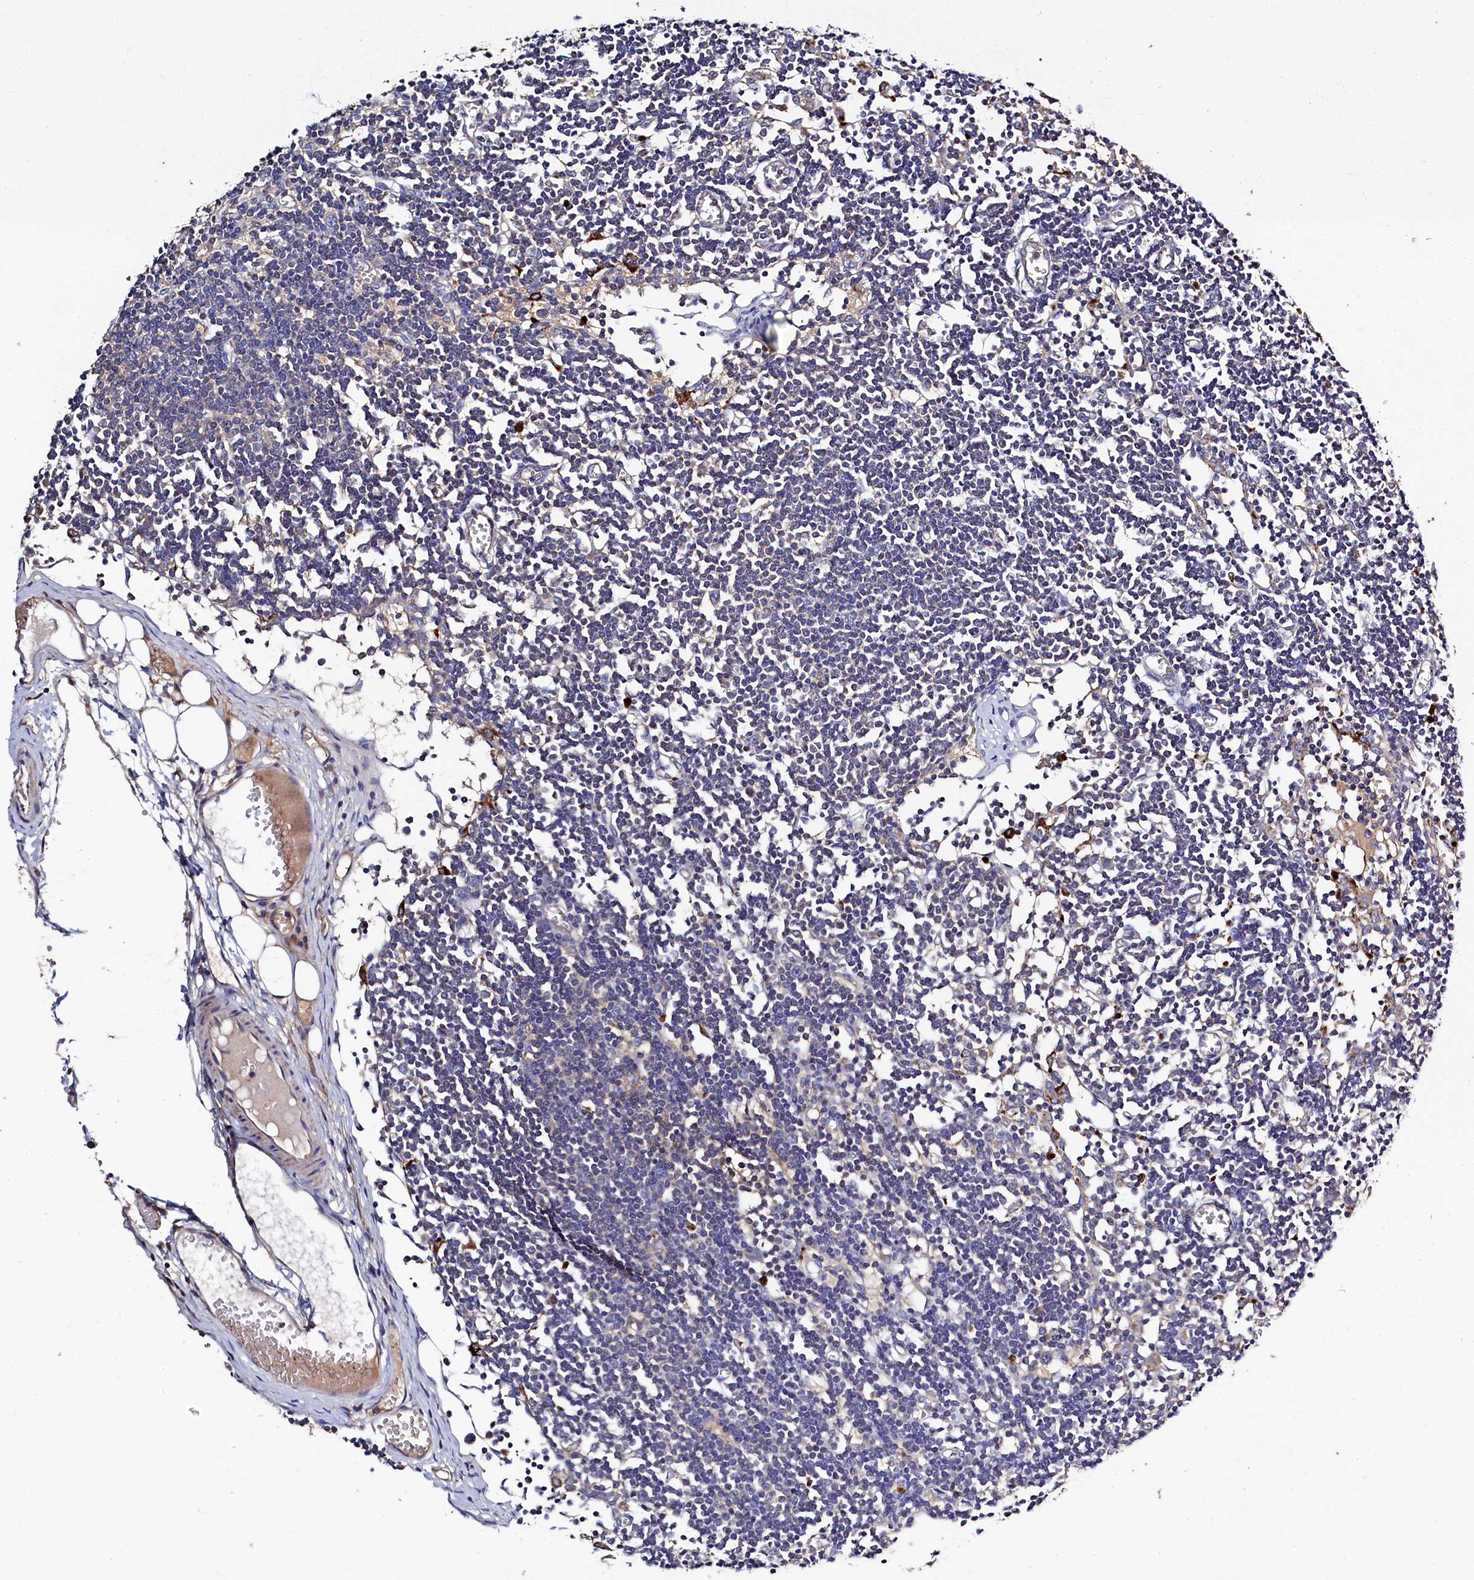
{"staining": {"intensity": "negative", "quantity": "none", "location": "none"}, "tissue": "lymph node", "cell_type": "Germinal center cells", "image_type": "normal", "snomed": [{"axis": "morphology", "description": "Normal tissue, NOS"}, {"axis": "topography", "description": "Lymph node"}], "caption": "There is no significant expression in germinal center cells of lymph node.", "gene": "TK2", "patient": {"sex": "female", "age": 11}}